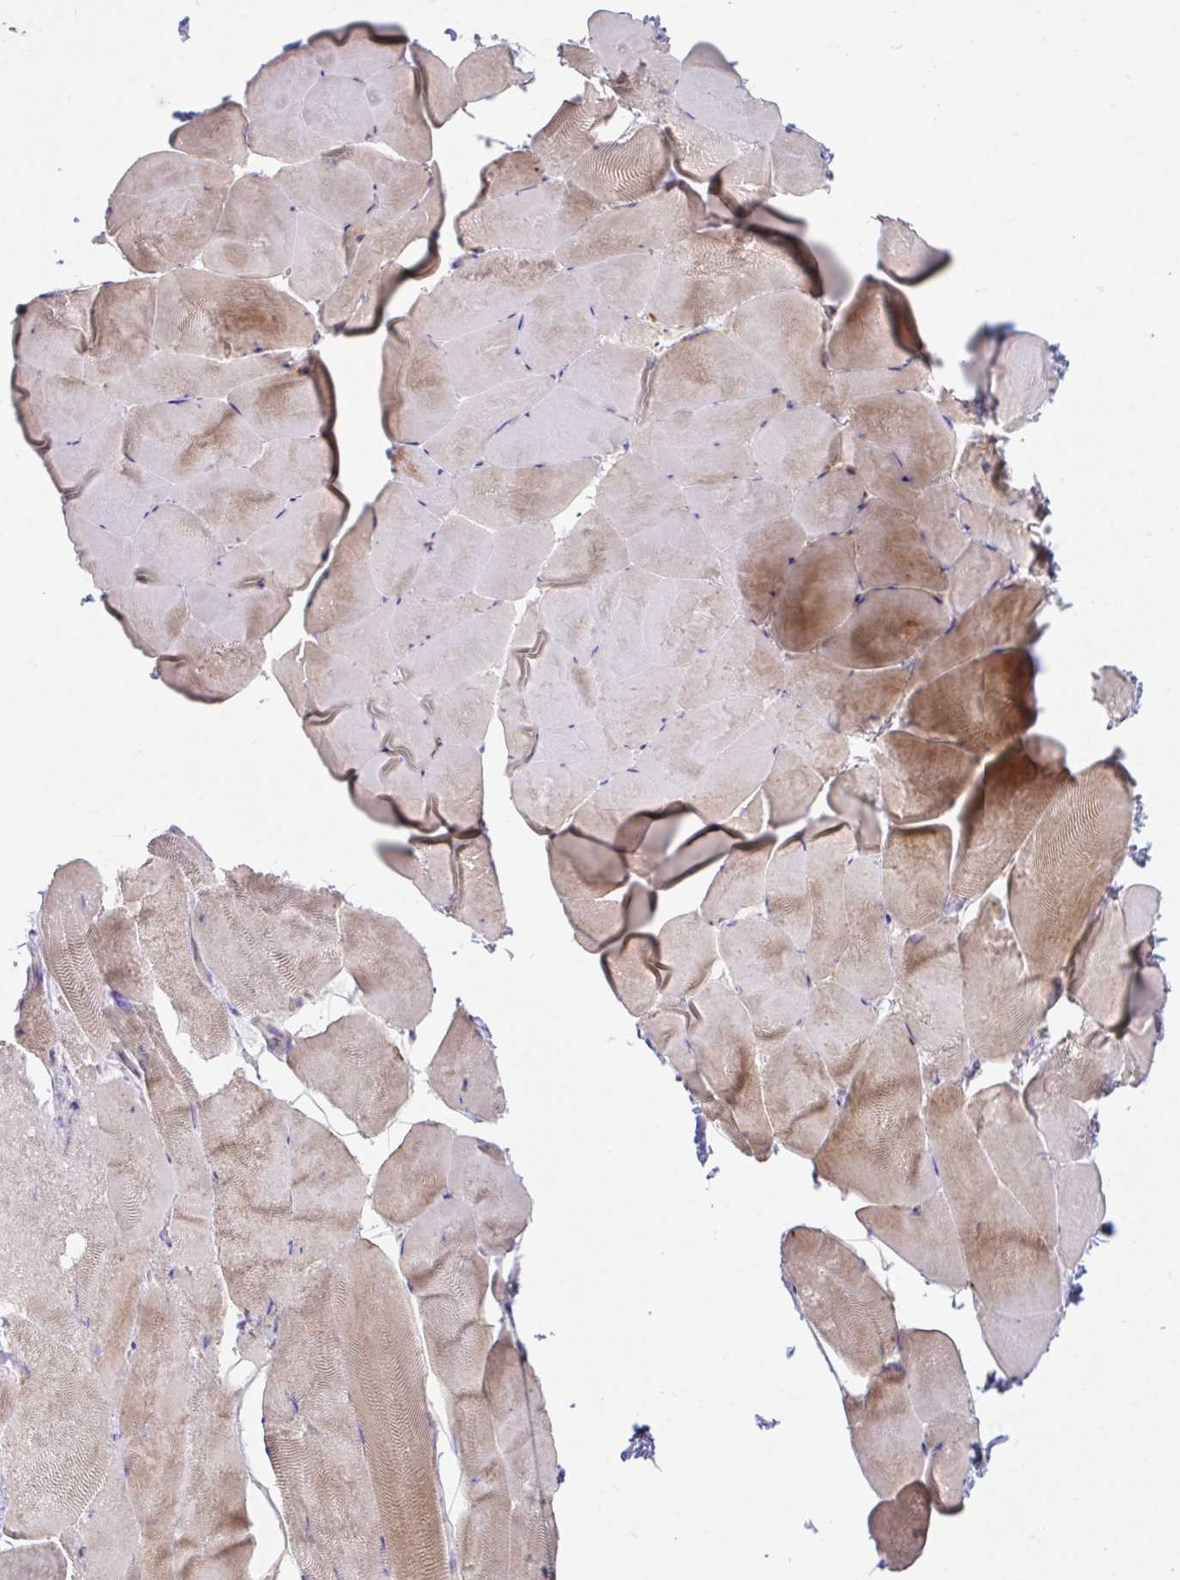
{"staining": {"intensity": "moderate", "quantity": "25%-75%", "location": "cytoplasmic/membranous"}, "tissue": "skeletal muscle", "cell_type": "Myocytes", "image_type": "normal", "snomed": [{"axis": "morphology", "description": "Normal tissue, NOS"}, {"axis": "topography", "description": "Skeletal muscle"}], "caption": "The image exhibits immunohistochemical staining of normal skeletal muscle. There is moderate cytoplasmic/membranous positivity is present in about 25%-75% of myocytes.", "gene": "YARS2", "patient": {"sex": "female", "age": 64}}